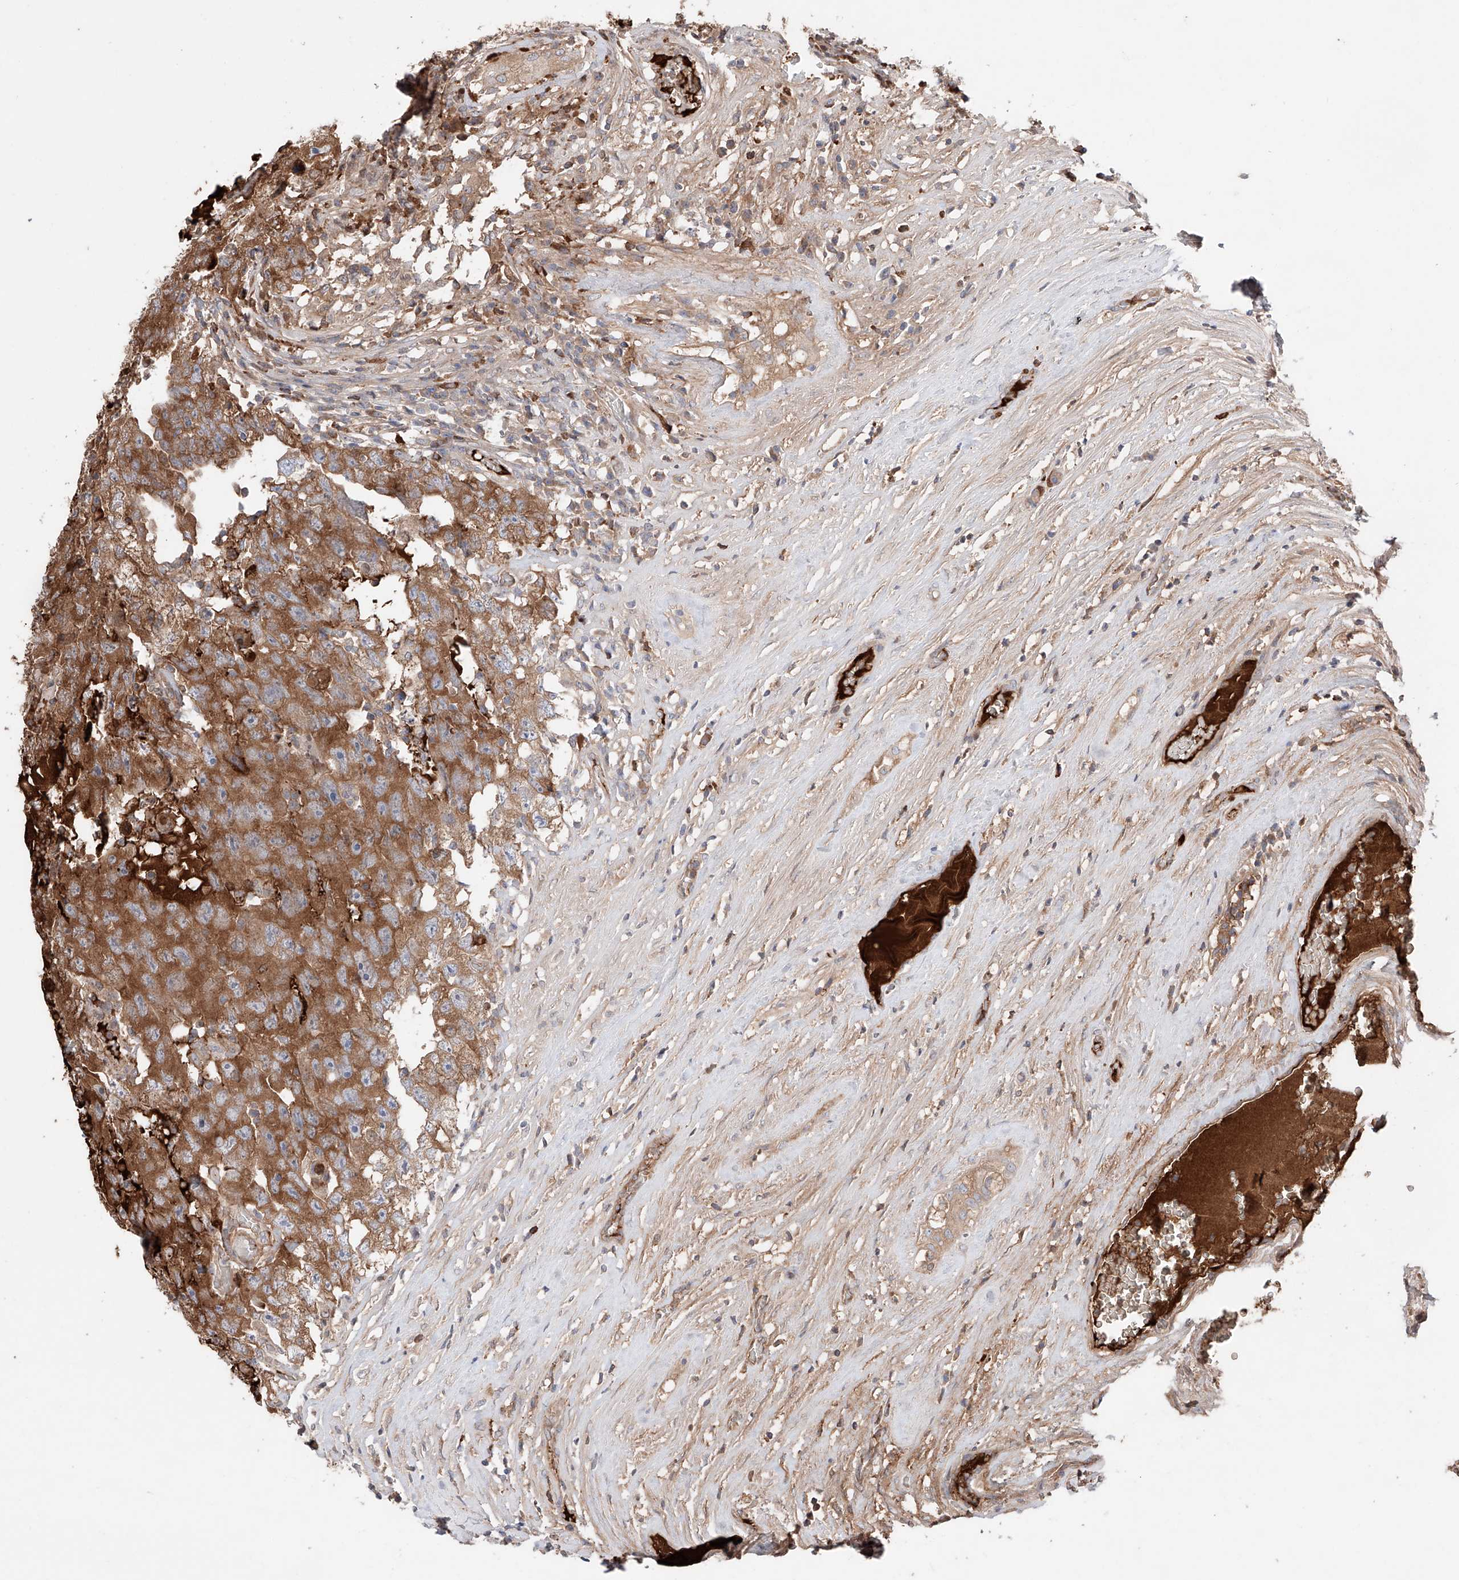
{"staining": {"intensity": "moderate", "quantity": "25%-75%", "location": "cytoplasmic/membranous"}, "tissue": "testis cancer", "cell_type": "Tumor cells", "image_type": "cancer", "snomed": [{"axis": "morphology", "description": "Carcinoma, Embryonal, NOS"}, {"axis": "topography", "description": "Testis"}], "caption": "Immunohistochemistry histopathology image of neoplastic tissue: human testis cancer stained using immunohistochemistry demonstrates medium levels of moderate protein expression localized specifically in the cytoplasmic/membranous of tumor cells, appearing as a cytoplasmic/membranous brown color.", "gene": "PGGT1B", "patient": {"sex": "male", "age": 26}}